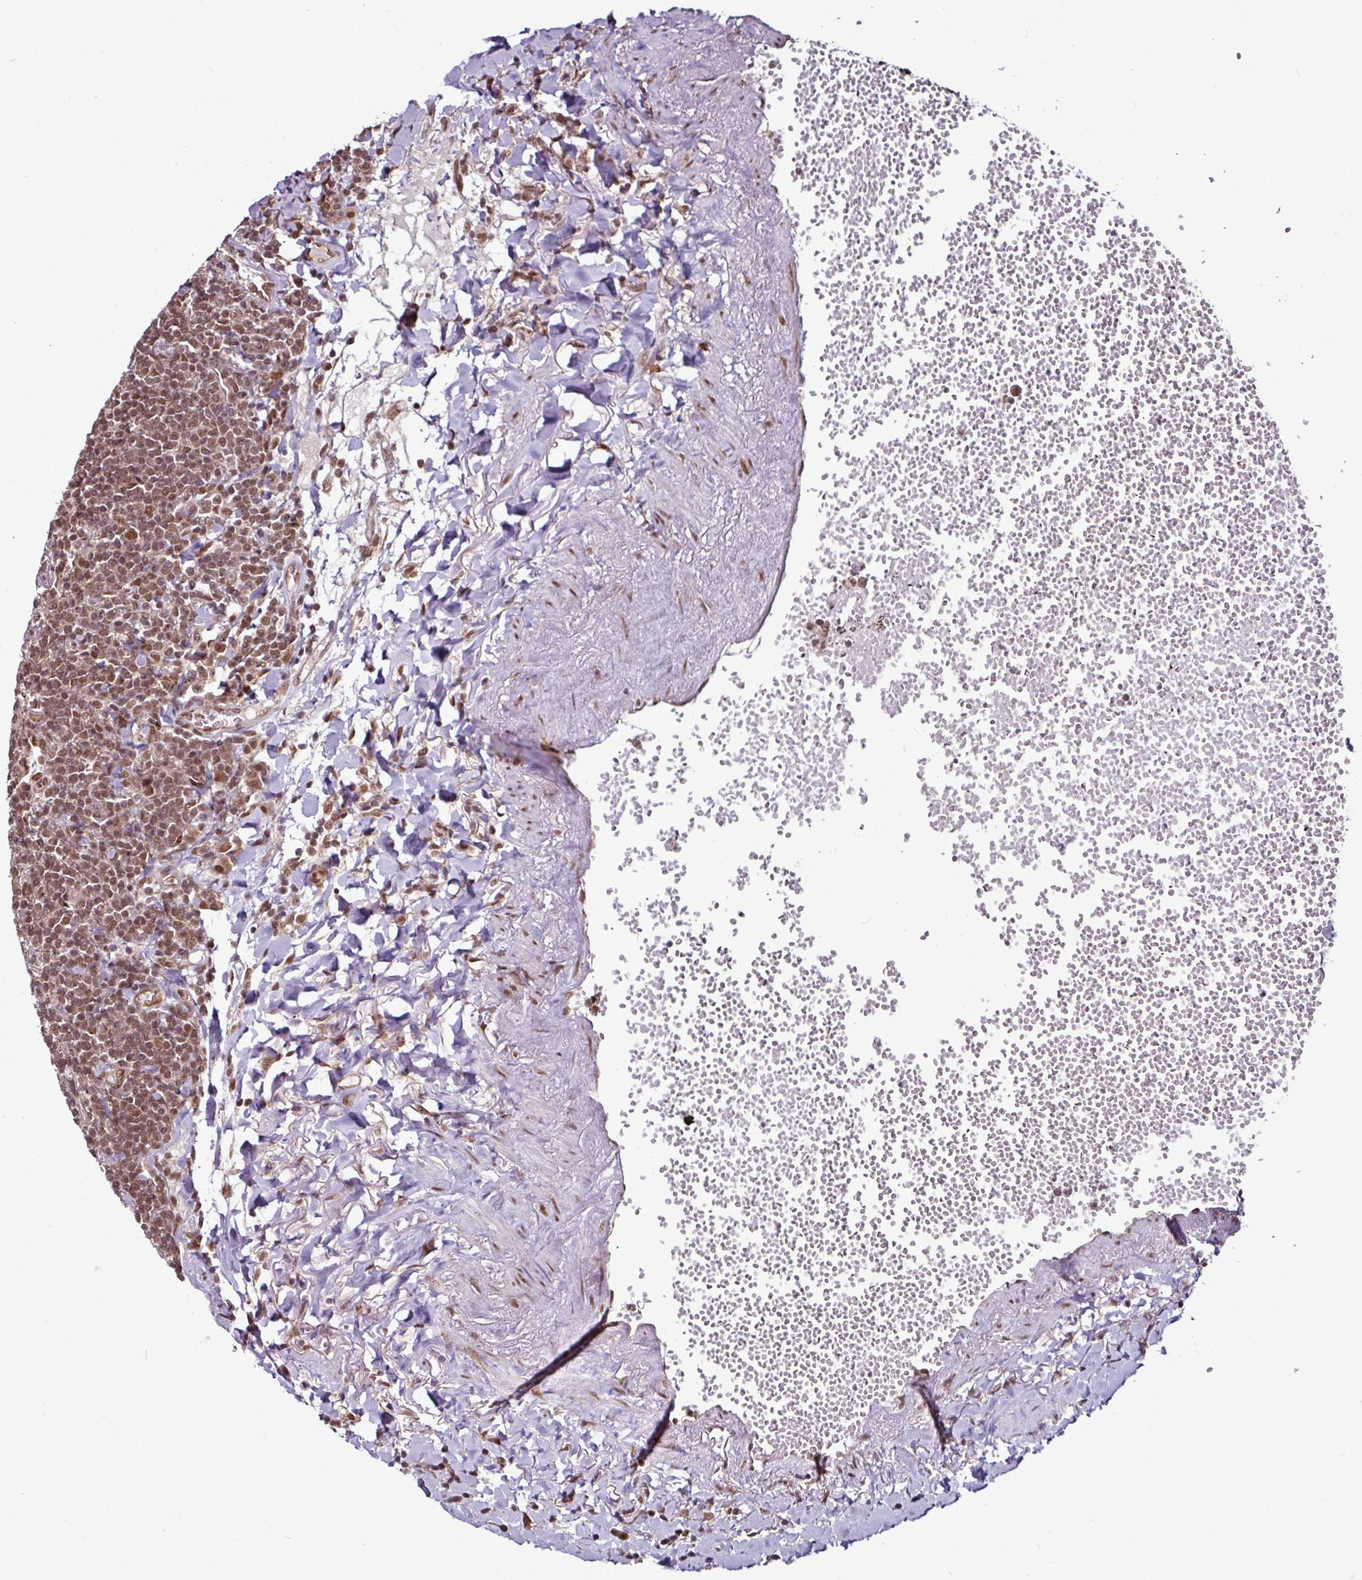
{"staining": {"intensity": "moderate", "quantity": ">75%", "location": "nuclear"}, "tissue": "lymphoma", "cell_type": "Tumor cells", "image_type": "cancer", "snomed": [{"axis": "morphology", "description": "Malignant lymphoma, non-Hodgkin's type, Low grade"}, {"axis": "topography", "description": "Lung"}], "caption": "The immunohistochemical stain labels moderate nuclear expression in tumor cells of lymphoma tissue.", "gene": "MORF4L2", "patient": {"sex": "female", "age": 71}}